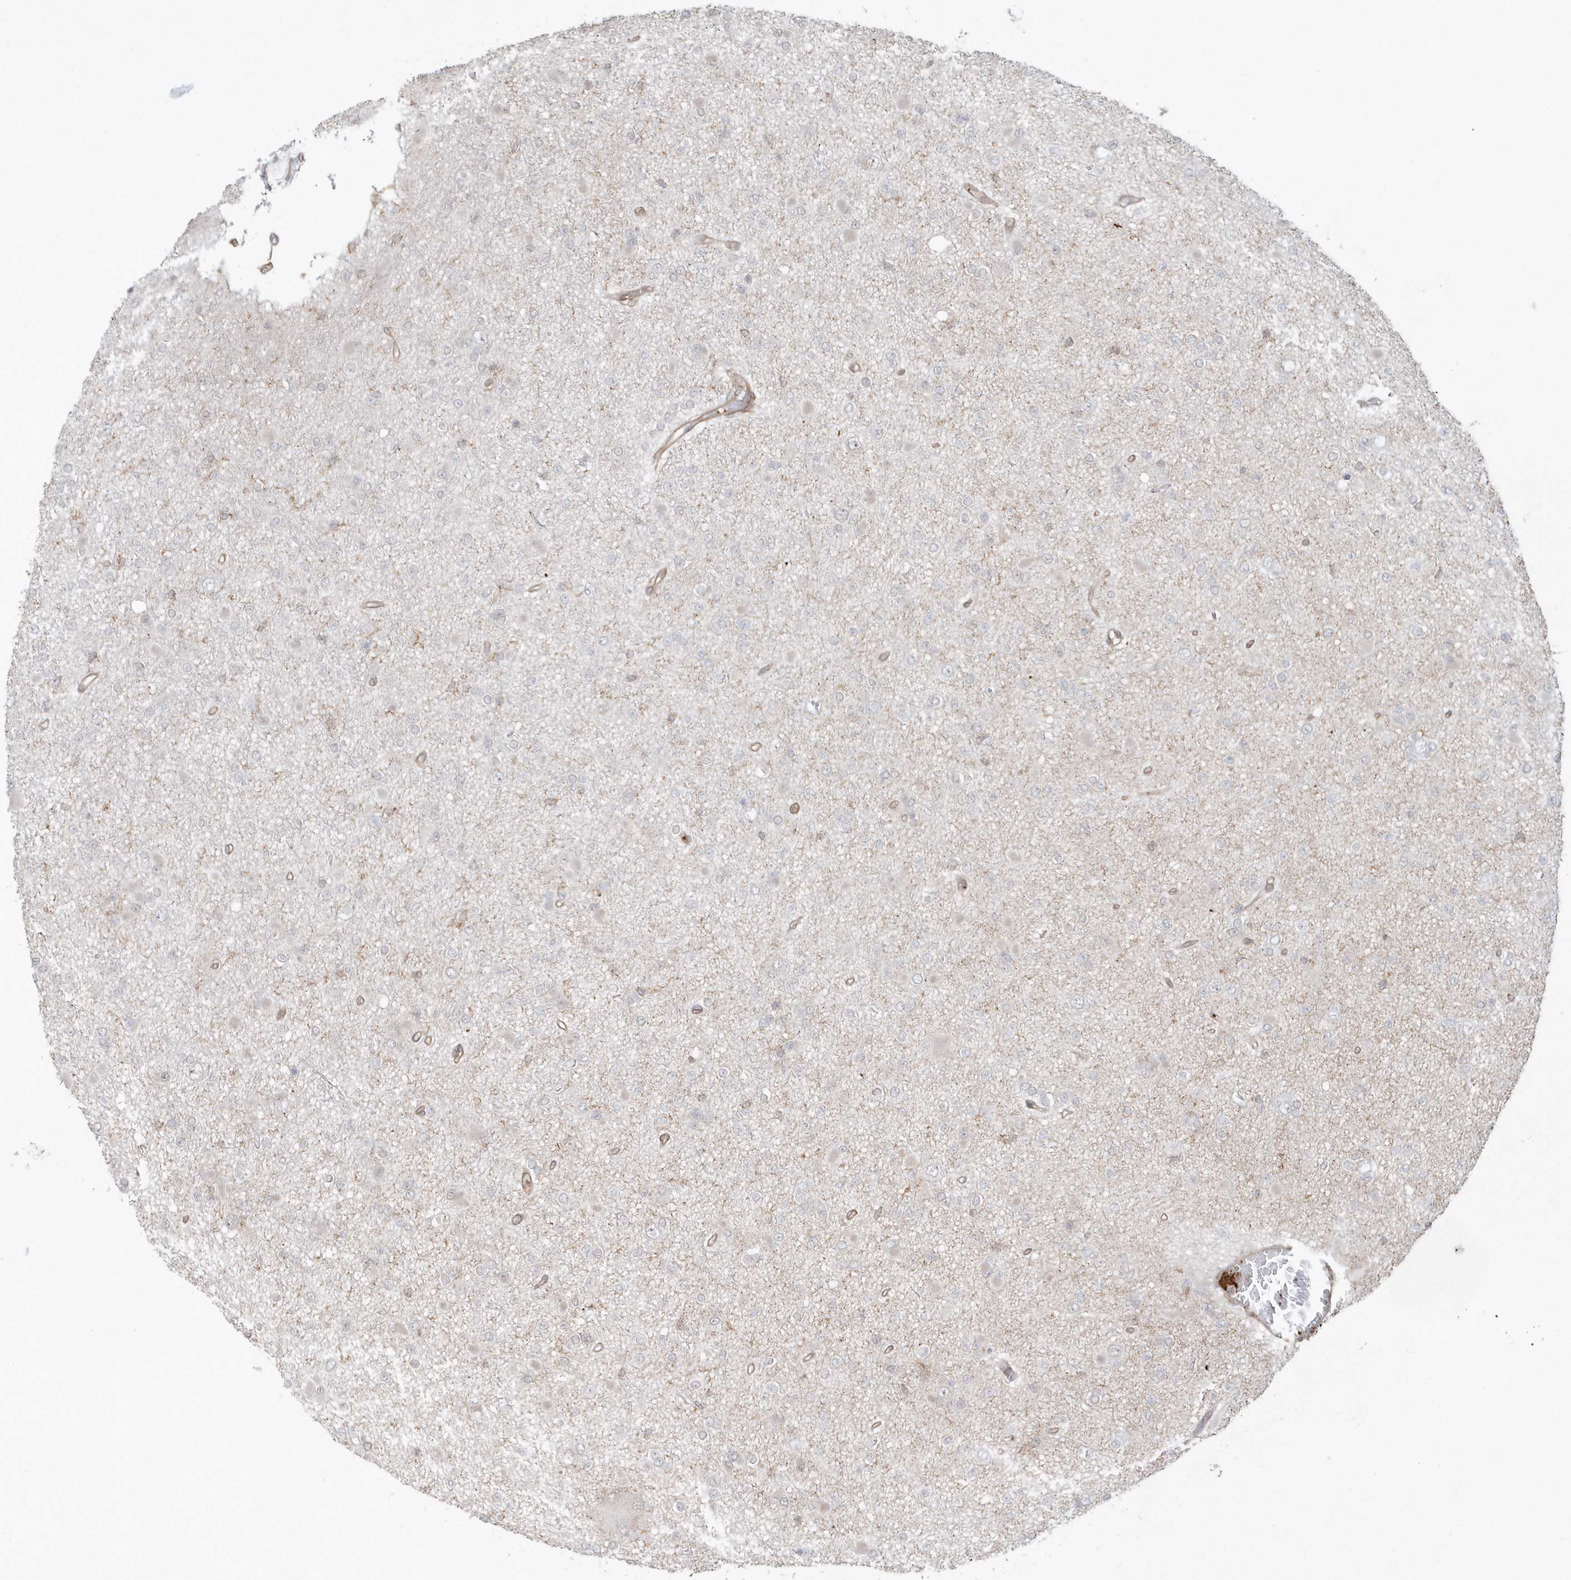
{"staining": {"intensity": "negative", "quantity": "none", "location": "none"}, "tissue": "glioma", "cell_type": "Tumor cells", "image_type": "cancer", "snomed": [{"axis": "morphology", "description": "Glioma, malignant, Low grade"}, {"axis": "topography", "description": "Brain"}], "caption": "Tumor cells show no significant protein positivity in malignant glioma (low-grade).", "gene": "BSN", "patient": {"sex": "female", "age": 22}}